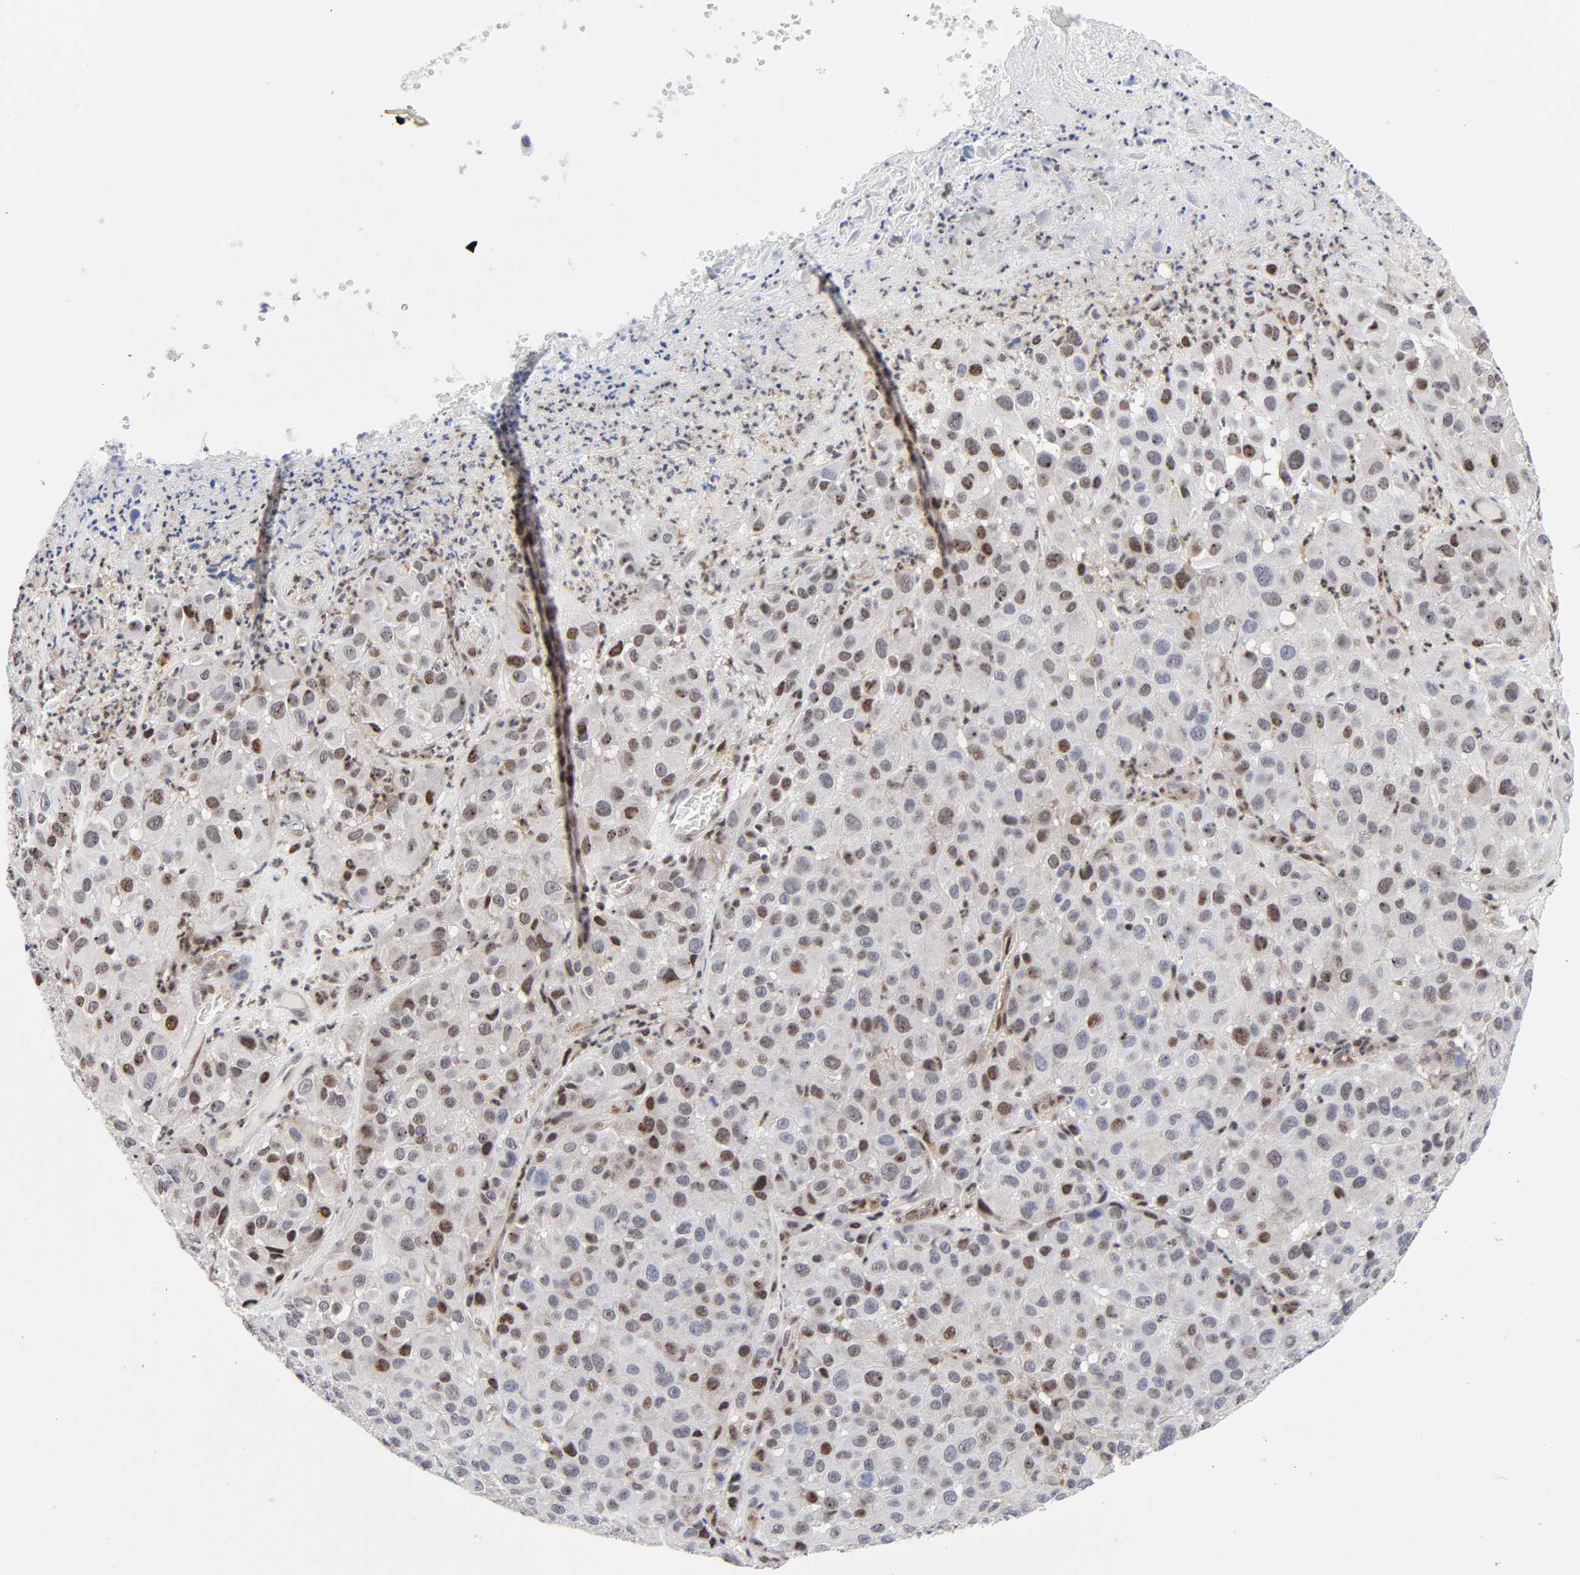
{"staining": {"intensity": "moderate", "quantity": "25%-75%", "location": "nuclear"}, "tissue": "melanoma", "cell_type": "Tumor cells", "image_type": "cancer", "snomed": [{"axis": "morphology", "description": "Malignant melanoma, NOS"}, {"axis": "topography", "description": "Skin"}], "caption": "DAB (3,3'-diaminobenzidine) immunohistochemical staining of malignant melanoma exhibits moderate nuclear protein positivity in about 25%-75% of tumor cells. The staining was performed using DAB (3,3'-diaminobenzidine) to visualize the protein expression in brown, while the nuclei were stained in blue with hematoxylin (Magnification: 20x).", "gene": "STK38", "patient": {"sex": "female", "age": 21}}